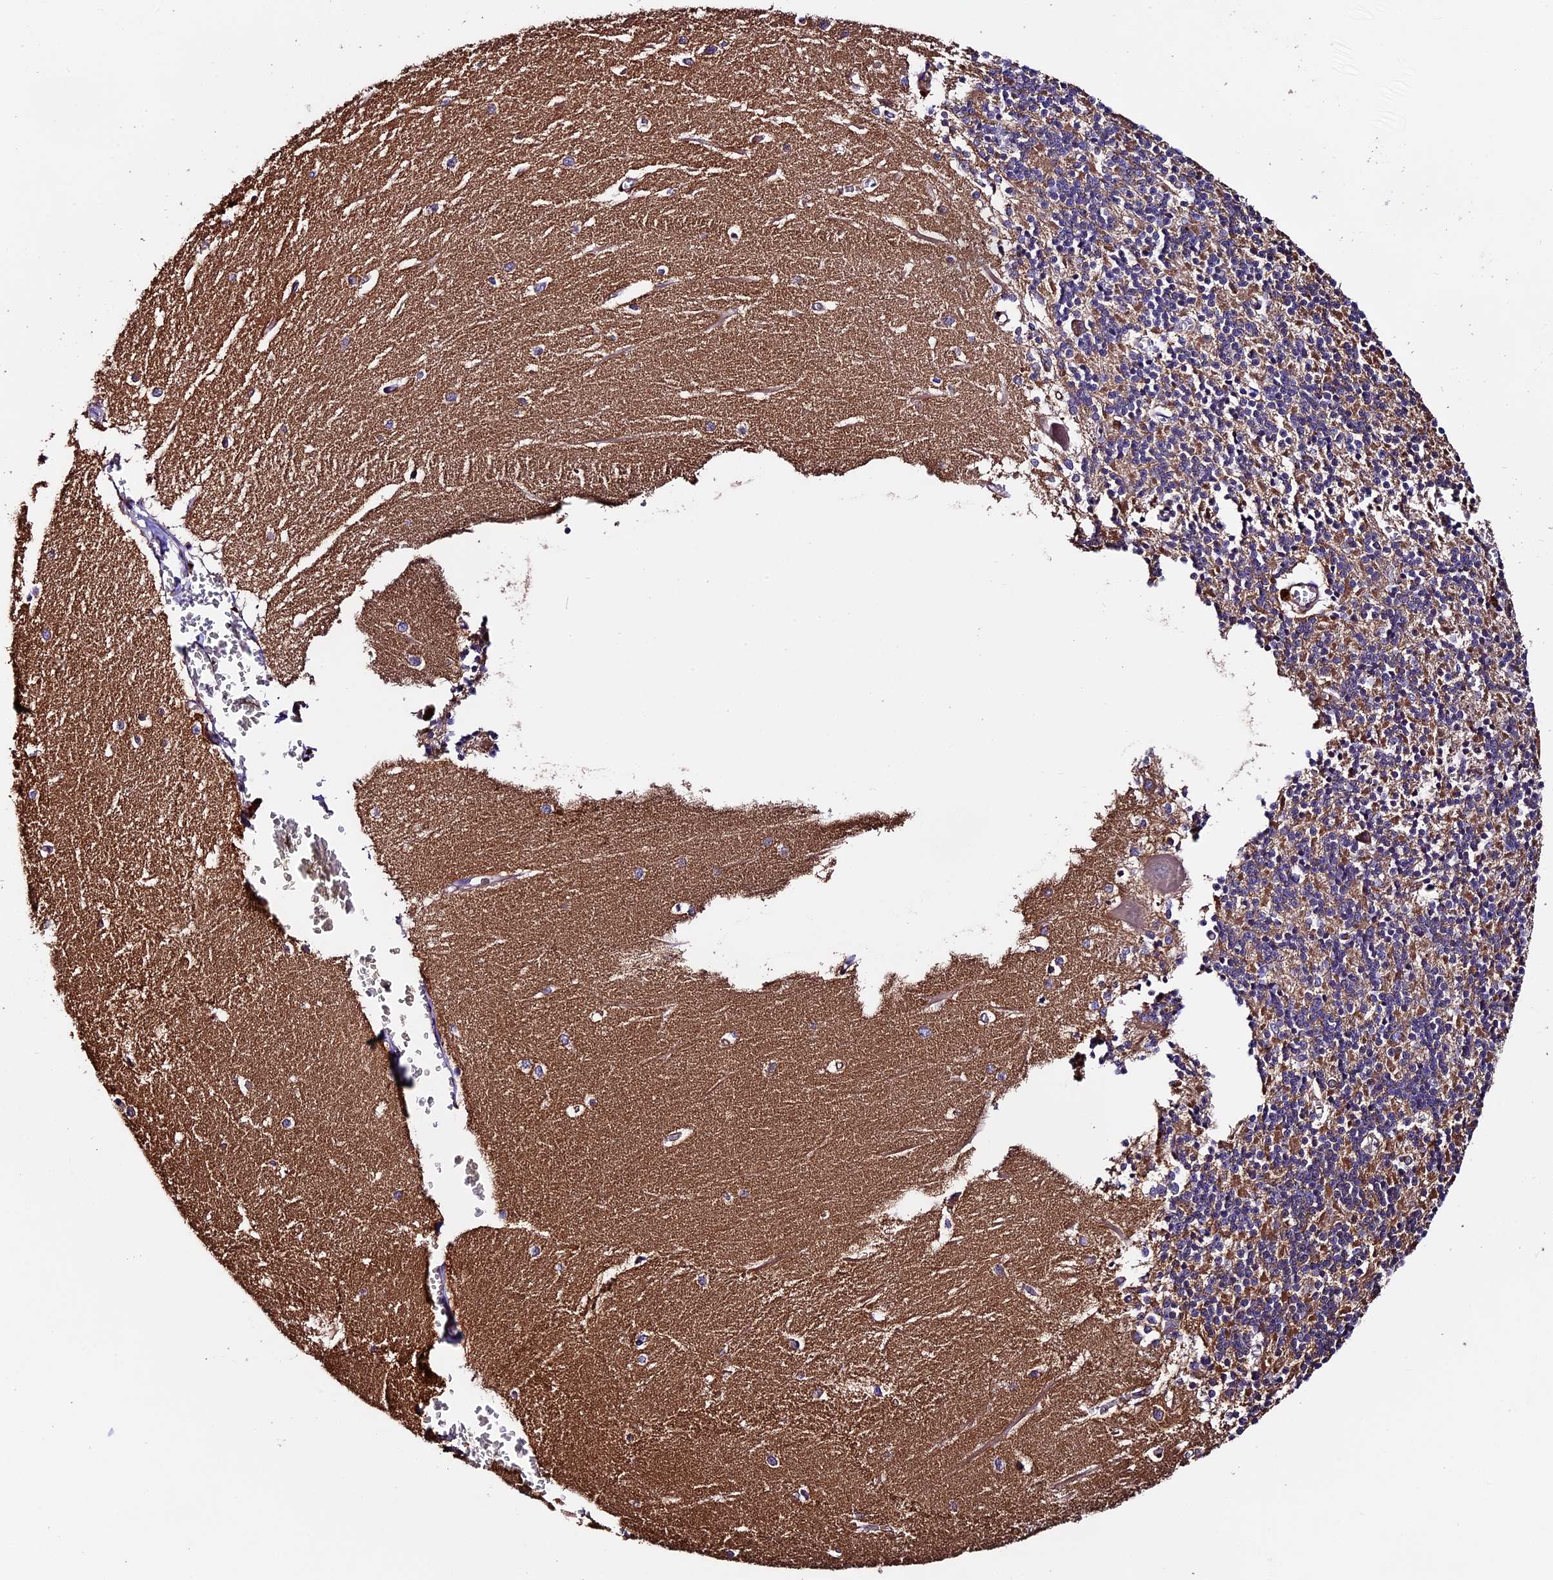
{"staining": {"intensity": "moderate", "quantity": "25%-75%", "location": "cytoplasmic/membranous"}, "tissue": "cerebellum", "cell_type": "Cells in granular layer", "image_type": "normal", "snomed": [{"axis": "morphology", "description": "Normal tissue, NOS"}, {"axis": "topography", "description": "Cerebellum"}], "caption": "IHC (DAB (3,3'-diaminobenzidine)) staining of normal cerebellum exhibits moderate cytoplasmic/membranous protein positivity in approximately 25%-75% of cells in granular layer.", "gene": "CLN5", "patient": {"sex": "male", "age": 37}}